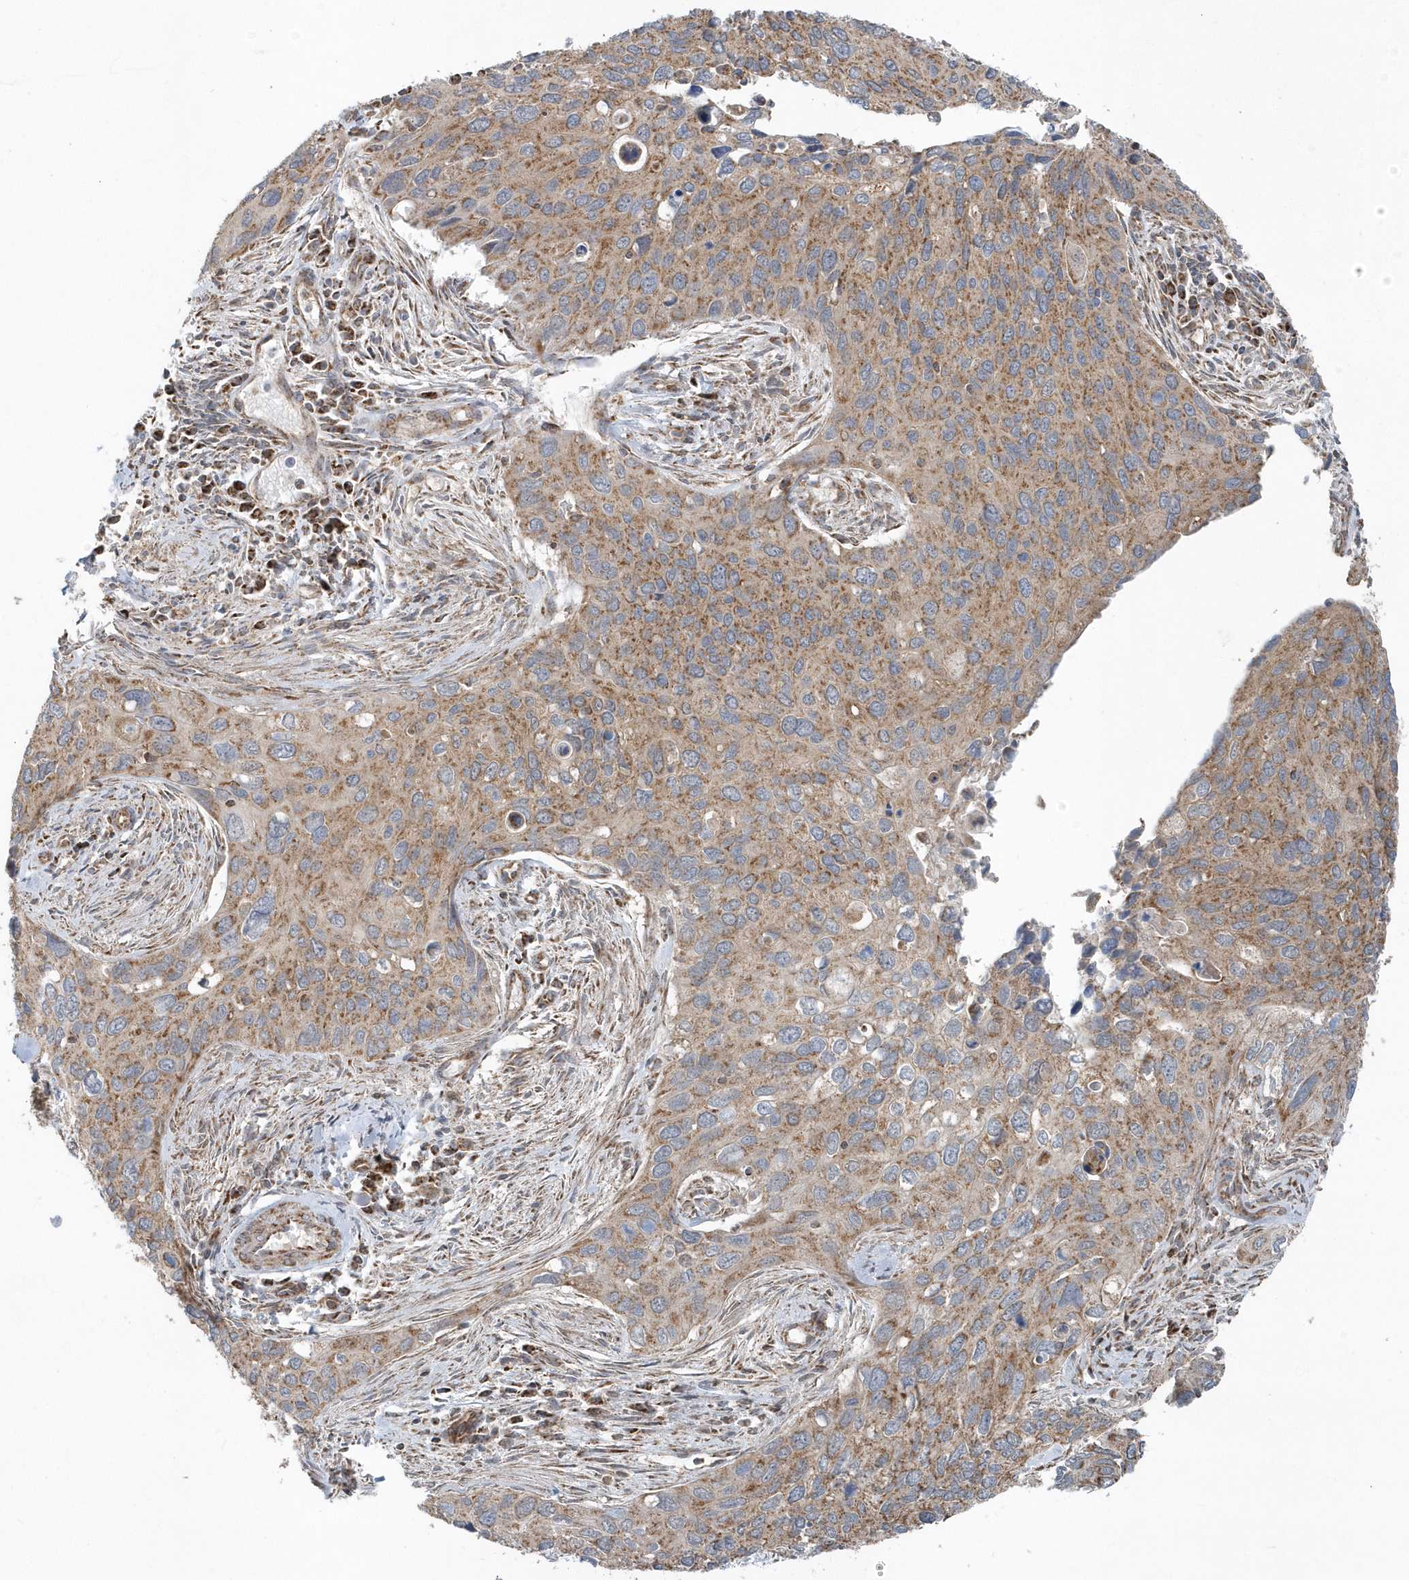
{"staining": {"intensity": "moderate", "quantity": ">75%", "location": "cytoplasmic/membranous"}, "tissue": "cervical cancer", "cell_type": "Tumor cells", "image_type": "cancer", "snomed": [{"axis": "morphology", "description": "Squamous cell carcinoma, NOS"}, {"axis": "topography", "description": "Cervix"}], "caption": "Protein expression analysis of human squamous cell carcinoma (cervical) reveals moderate cytoplasmic/membranous expression in approximately >75% of tumor cells. The protein is stained brown, and the nuclei are stained in blue (DAB IHC with brightfield microscopy, high magnification).", "gene": "PPP1R7", "patient": {"sex": "female", "age": 55}}